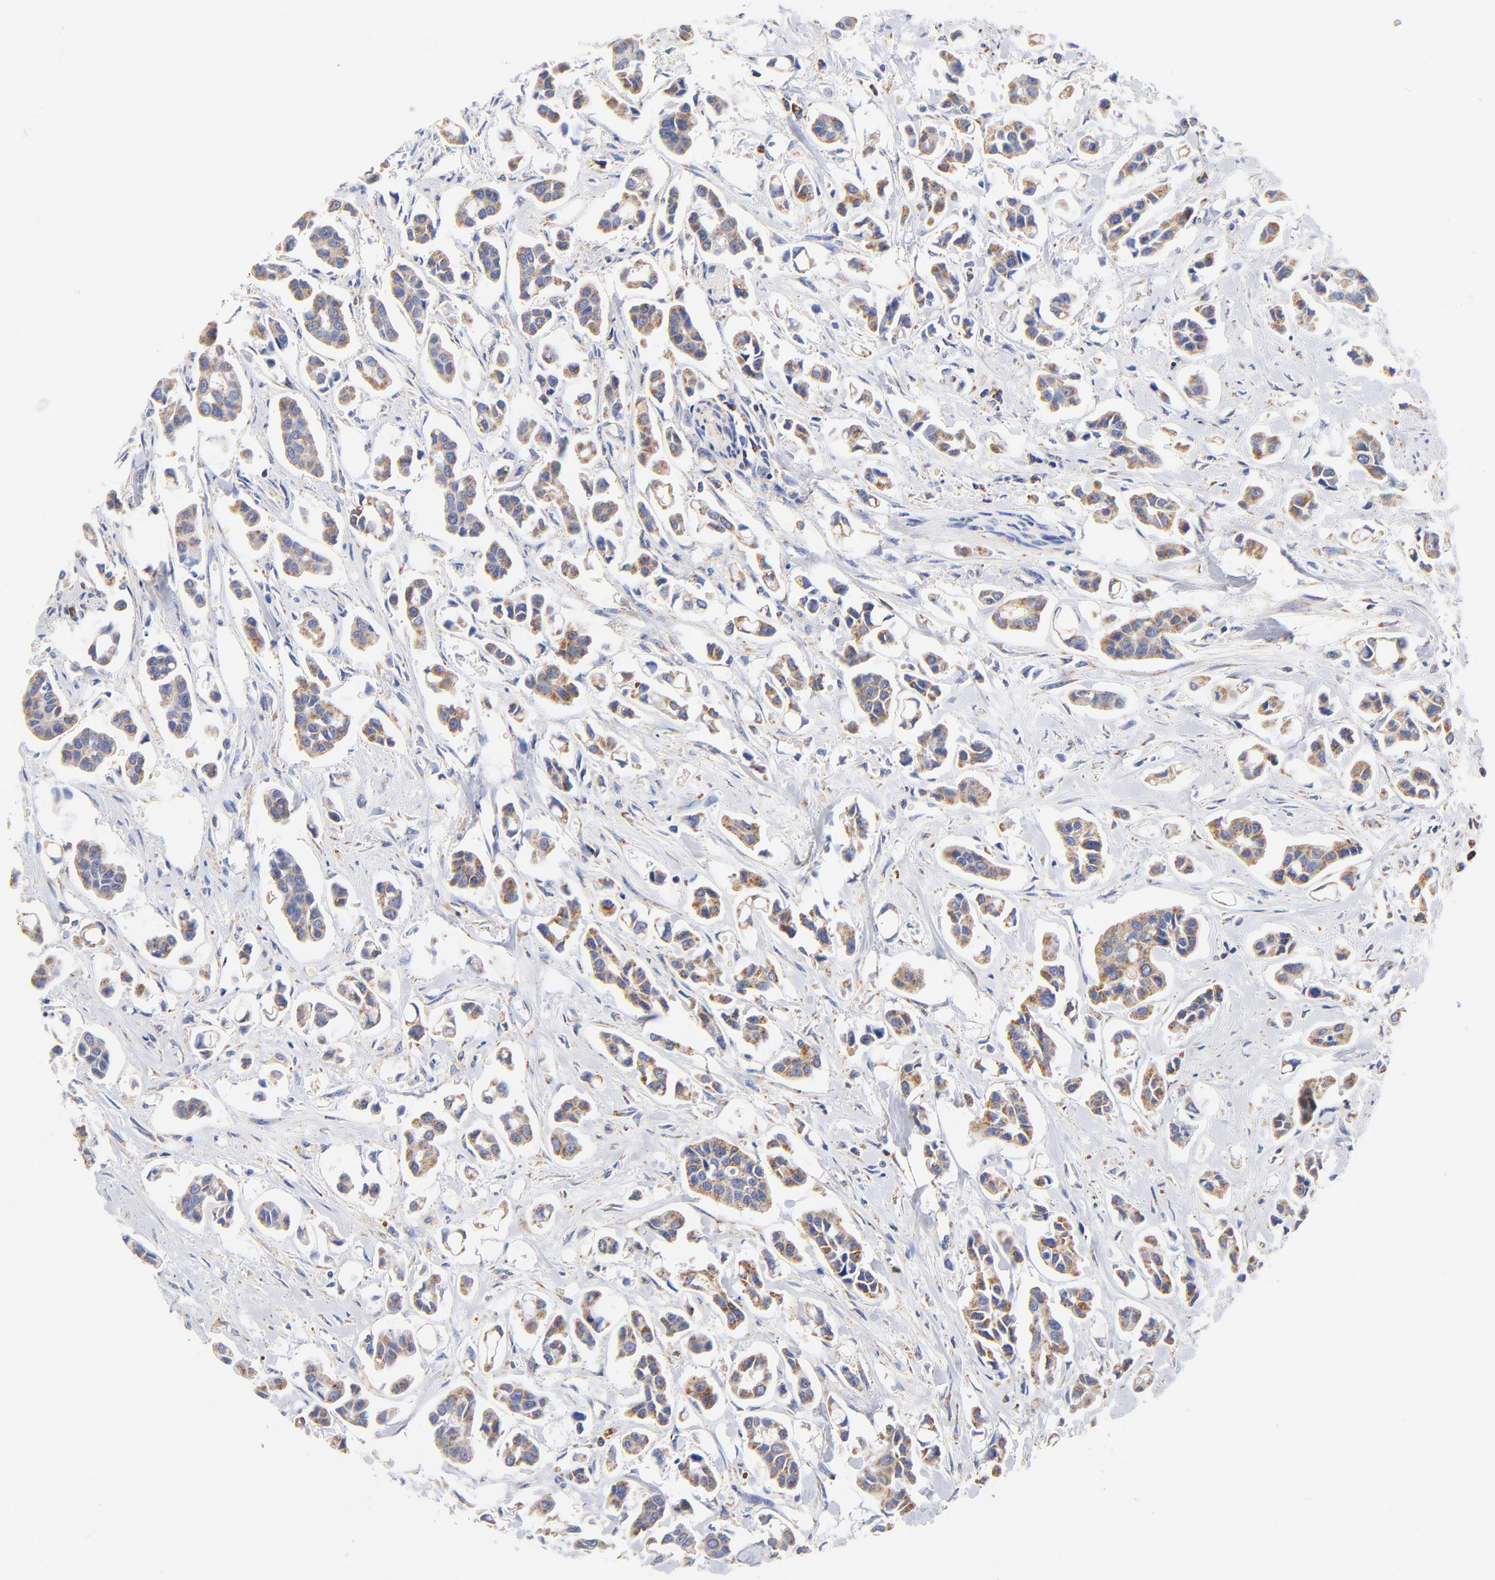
{"staining": {"intensity": "moderate", "quantity": "25%-75%", "location": "cytoplasmic/membranous"}, "tissue": "urothelial cancer", "cell_type": "Tumor cells", "image_type": "cancer", "snomed": [{"axis": "morphology", "description": "Urothelial carcinoma, High grade"}, {"axis": "topography", "description": "Urinary bladder"}], "caption": "Immunohistochemistry histopathology image of human urothelial carcinoma (high-grade) stained for a protein (brown), which reveals medium levels of moderate cytoplasmic/membranous expression in about 25%-75% of tumor cells.", "gene": "ATP5F1D", "patient": {"sex": "male", "age": 66}}